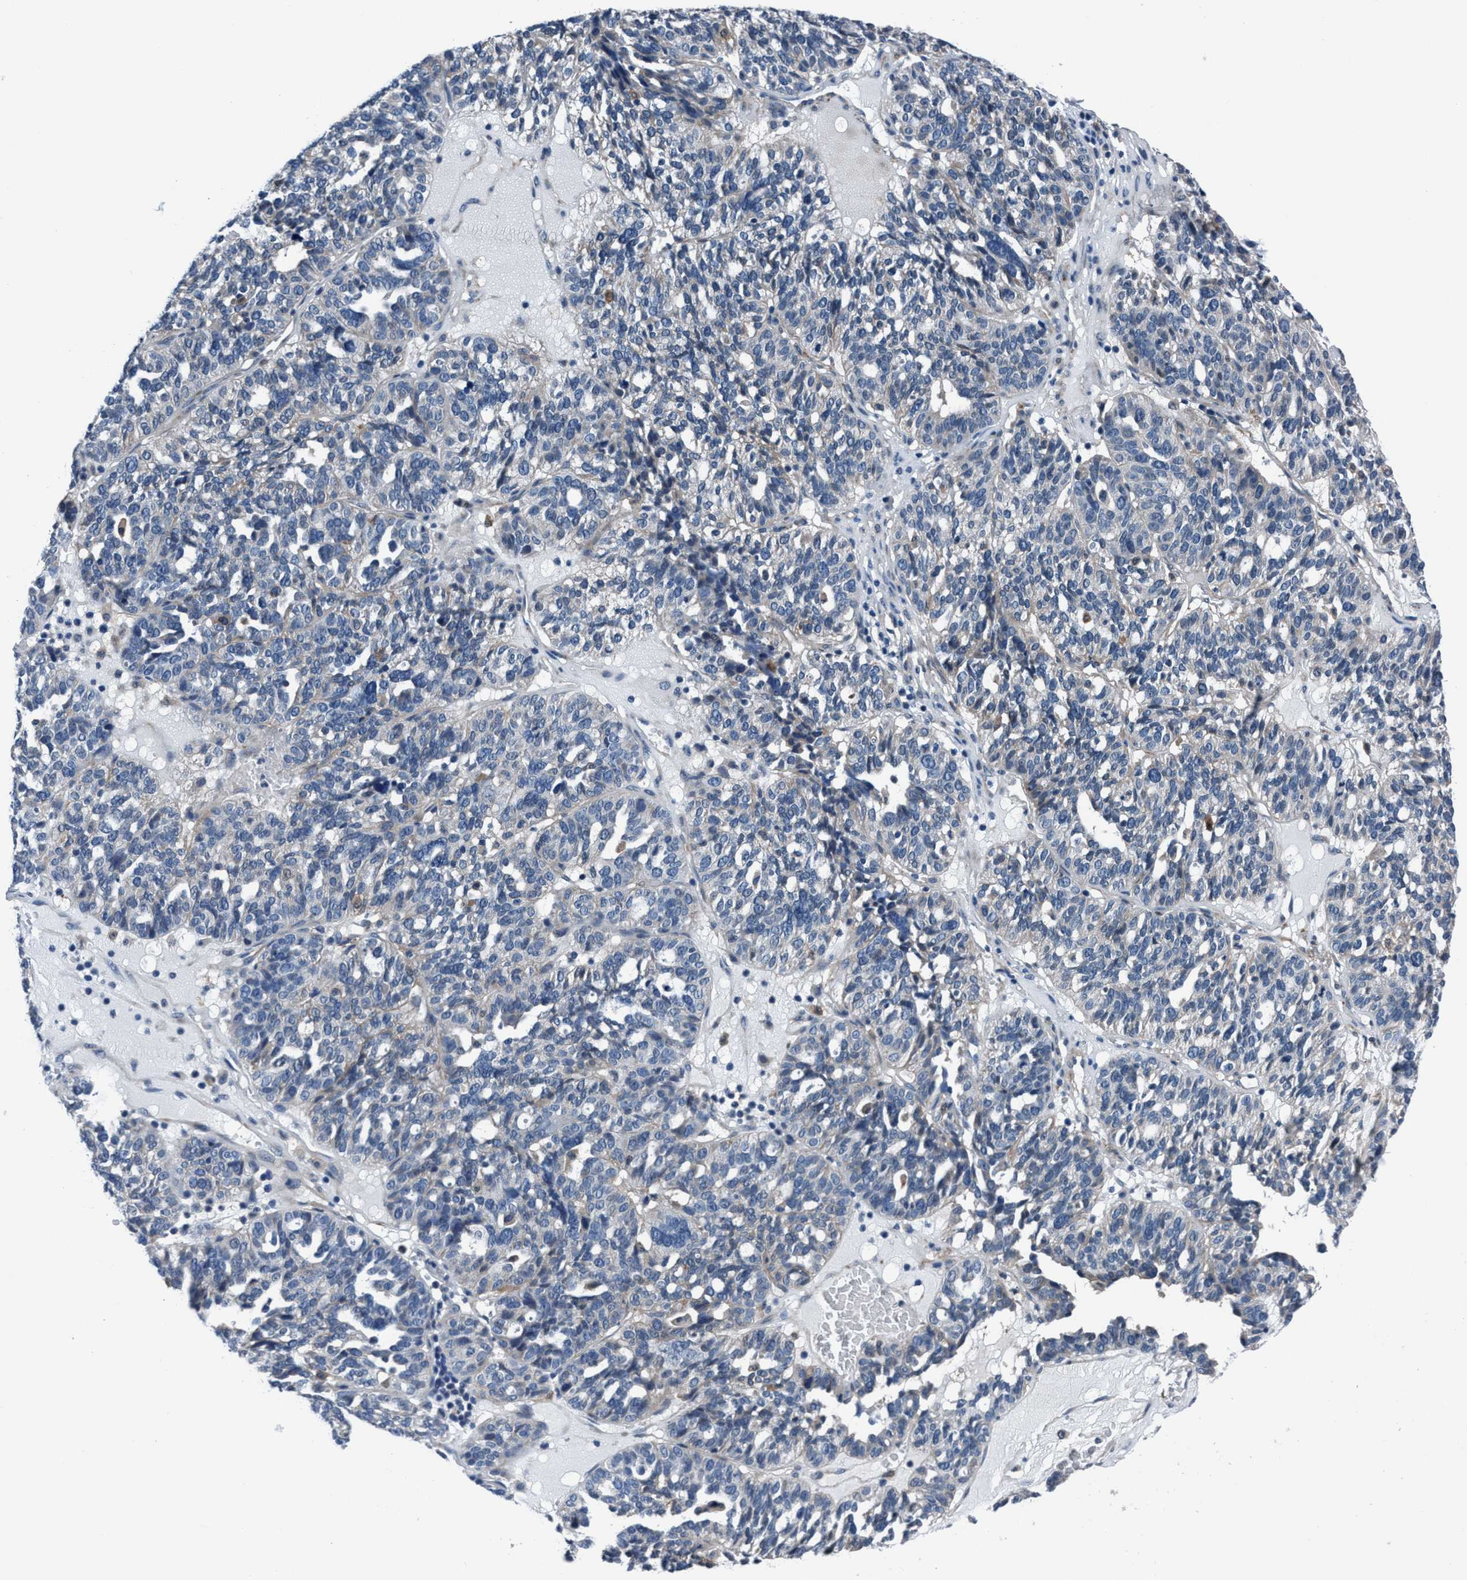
{"staining": {"intensity": "negative", "quantity": "none", "location": "none"}, "tissue": "ovarian cancer", "cell_type": "Tumor cells", "image_type": "cancer", "snomed": [{"axis": "morphology", "description": "Cystadenocarcinoma, serous, NOS"}, {"axis": "topography", "description": "Ovary"}], "caption": "This is an IHC histopathology image of human serous cystadenocarcinoma (ovarian). There is no staining in tumor cells.", "gene": "TMEM94", "patient": {"sex": "female", "age": 59}}